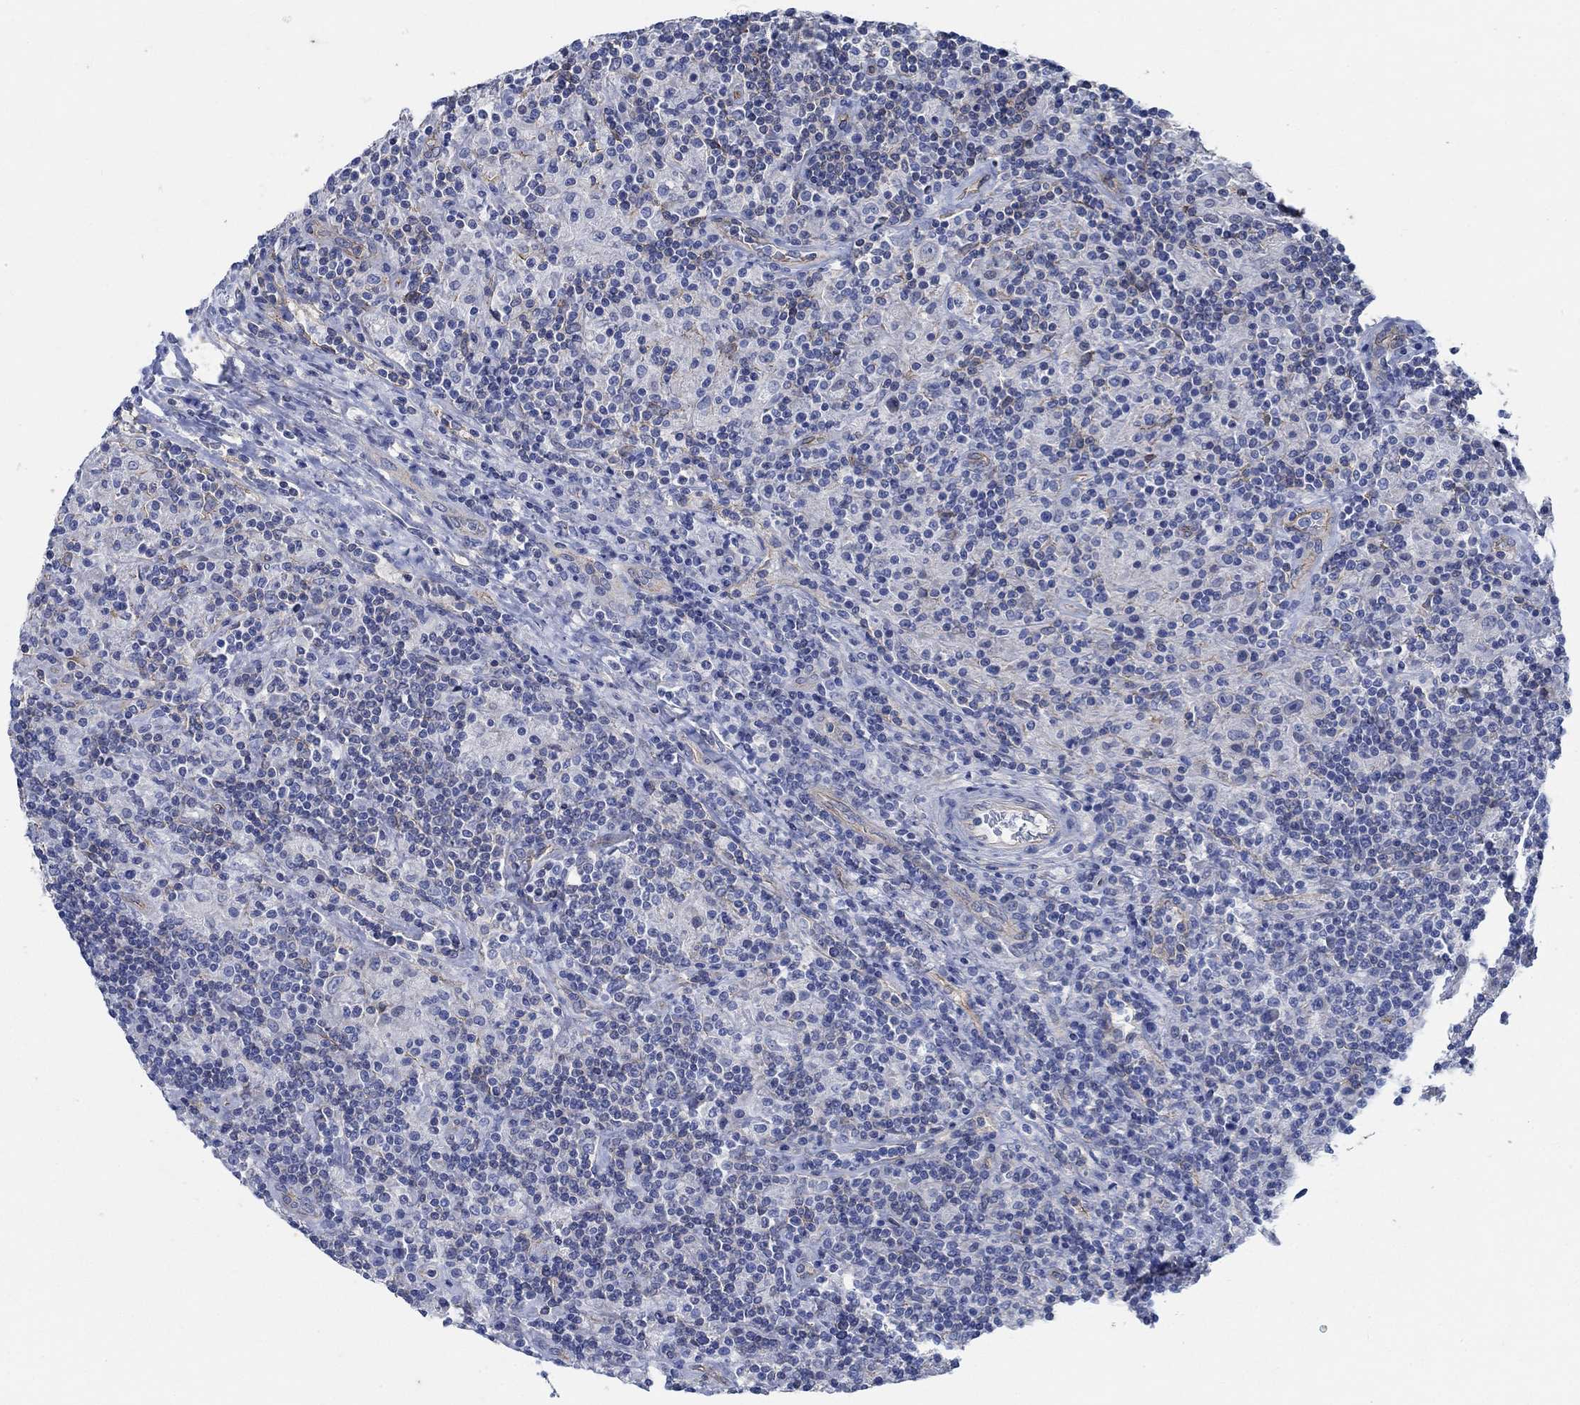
{"staining": {"intensity": "negative", "quantity": "none", "location": "none"}, "tissue": "lymphoma", "cell_type": "Tumor cells", "image_type": "cancer", "snomed": [{"axis": "morphology", "description": "Hodgkin's disease, NOS"}, {"axis": "topography", "description": "Lymph node"}], "caption": "Hodgkin's disease stained for a protein using IHC shows no staining tumor cells.", "gene": "TMEM198", "patient": {"sex": "male", "age": 70}}